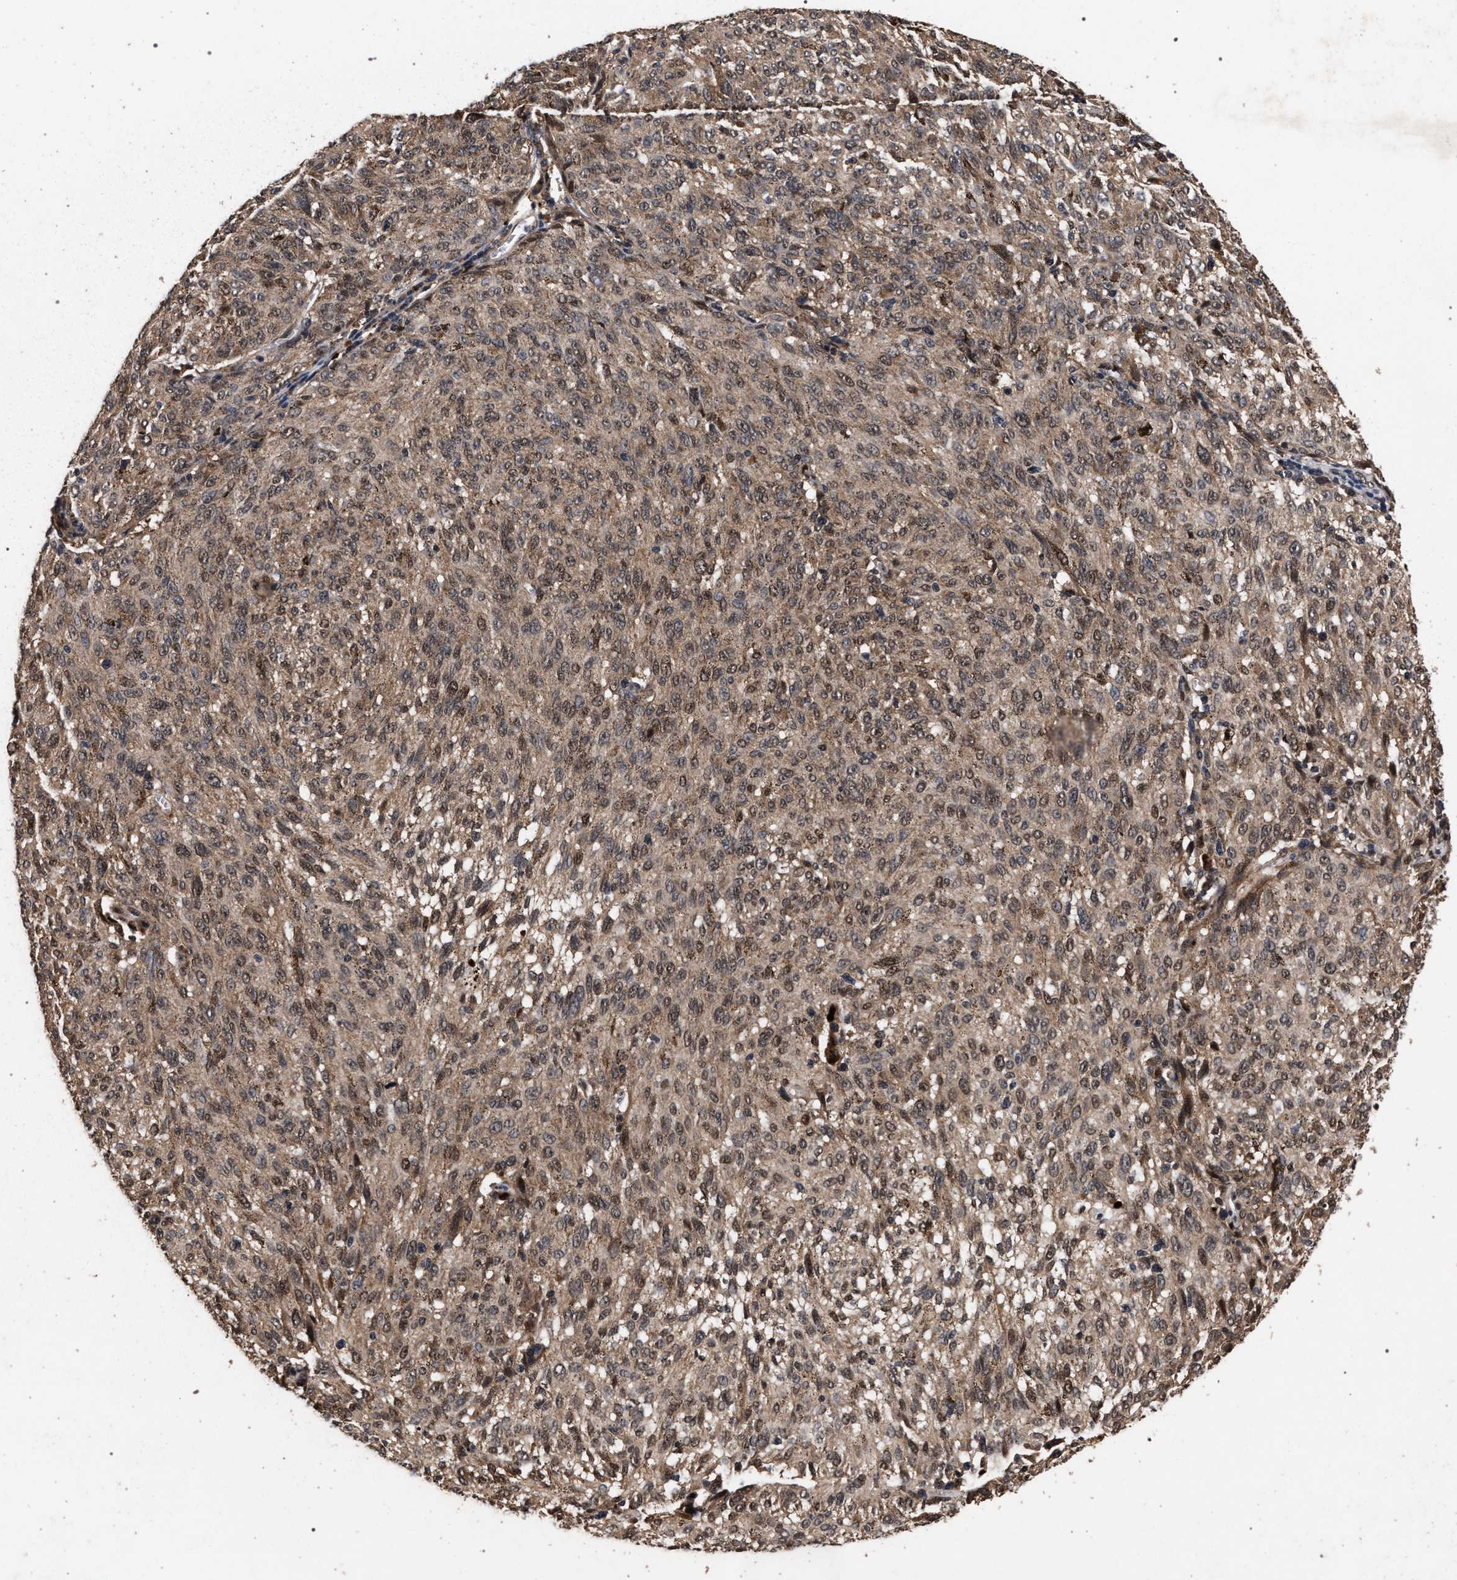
{"staining": {"intensity": "moderate", "quantity": ">75%", "location": "cytoplasmic/membranous,nuclear"}, "tissue": "melanoma", "cell_type": "Tumor cells", "image_type": "cancer", "snomed": [{"axis": "morphology", "description": "Malignant melanoma, NOS"}, {"axis": "topography", "description": "Skin"}], "caption": "Melanoma stained with a brown dye exhibits moderate cytoplasmic/membranous and nuclear positive staining in about >75% of tumor cells.", "gene": "ACOX1", "patient": {"sex": "female", "age": 72}}